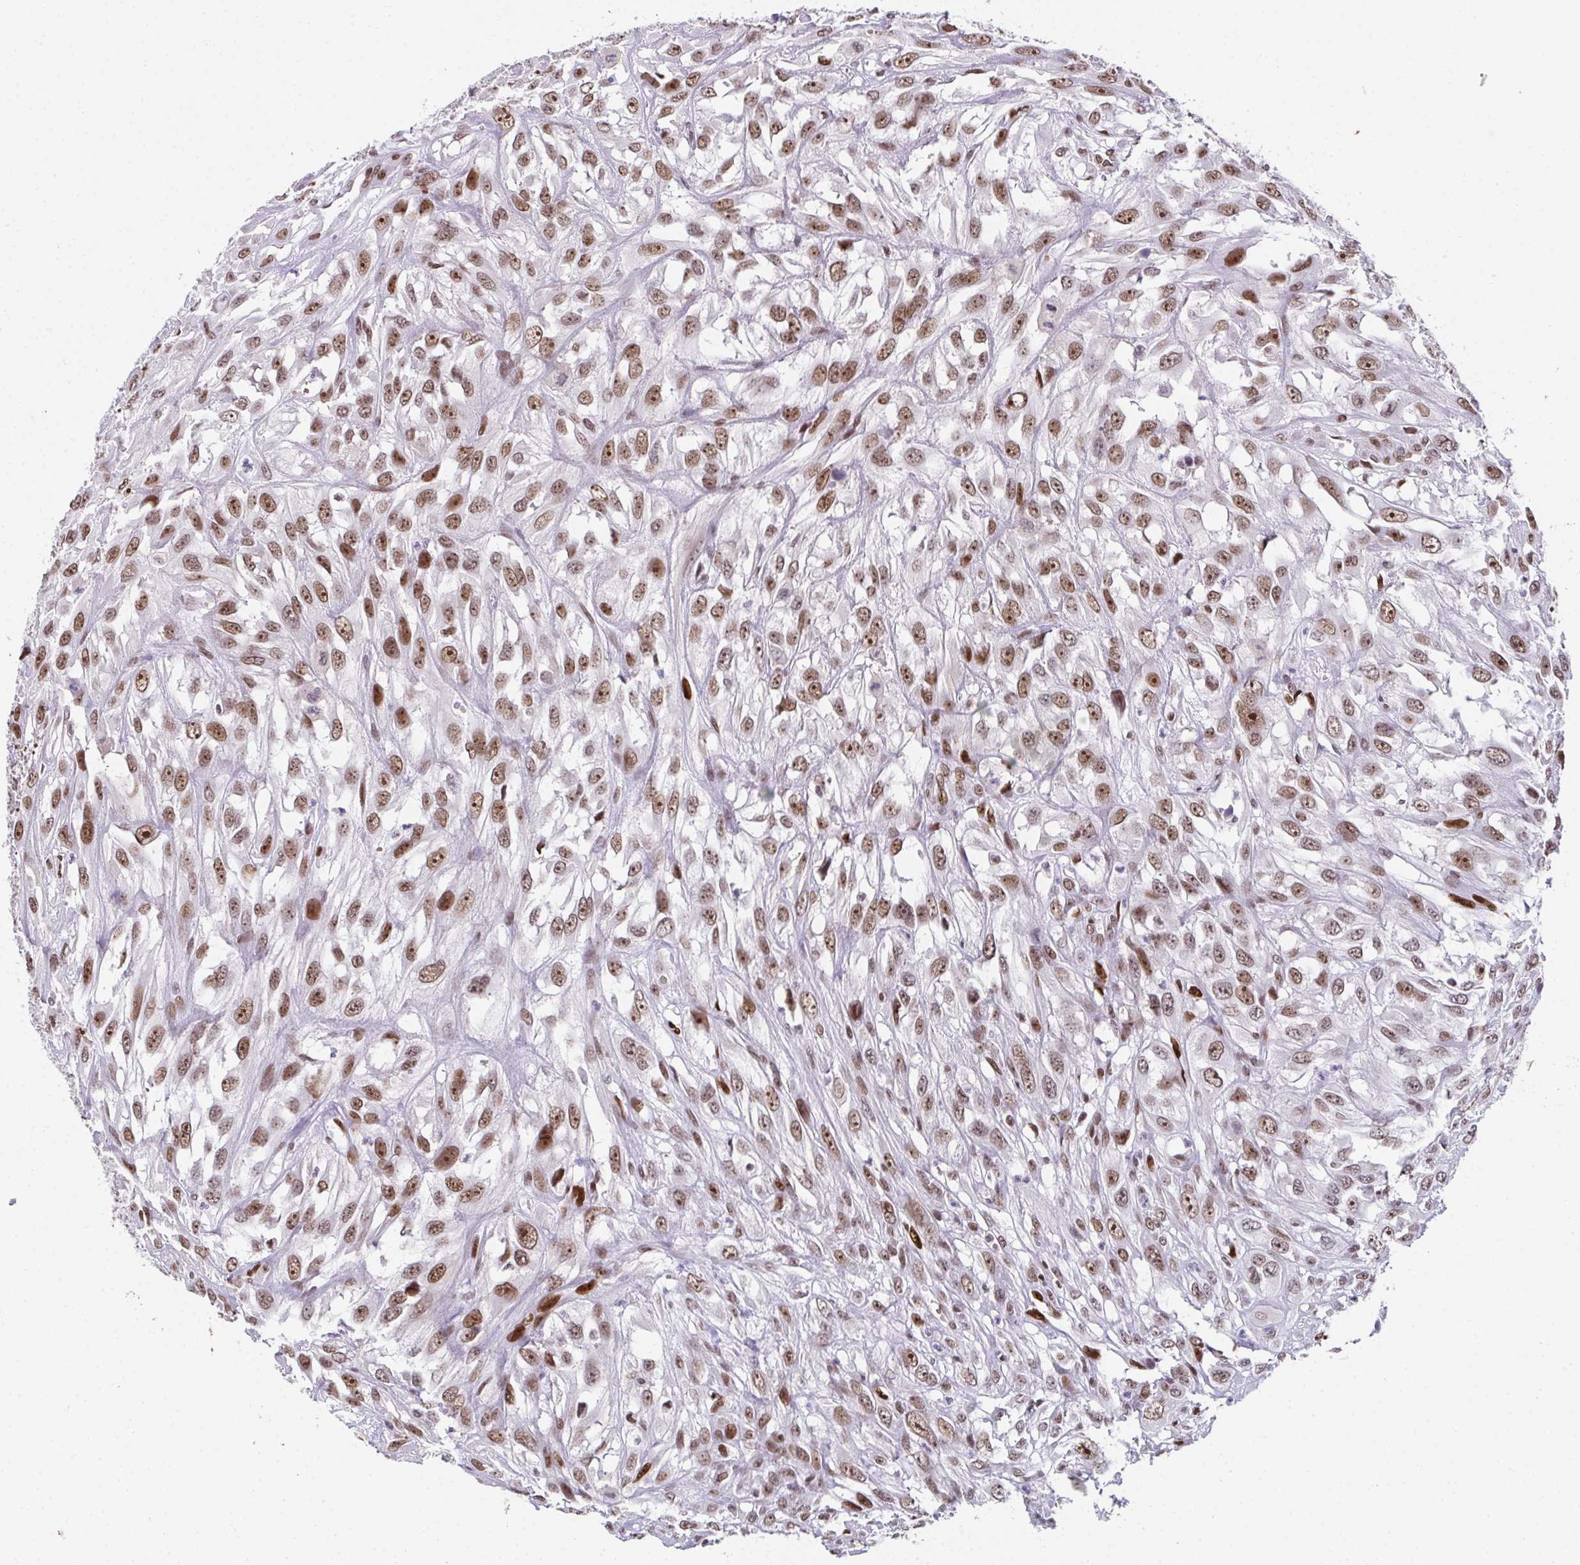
{"staining": {"intensity": "moderate", "quantity": ">75%", "location": "nuclear"}, "tissue": "urothelial cancer", "cell_type": "Tumor cells", "image_type": "cancer", "snomed": [{"axis": "morphology", "description": "Urothelial carcinoma, High grade"}, {"axis": "topography", "description": "Urinary bladder"}], "caption": "A micrograph of urothelial carcinoma (high-grade) stained for a protein displays moderate nuclear brown staining in tumor cells.", "gene": "RB1", "patient": {"sex": "male", "age": 67}}